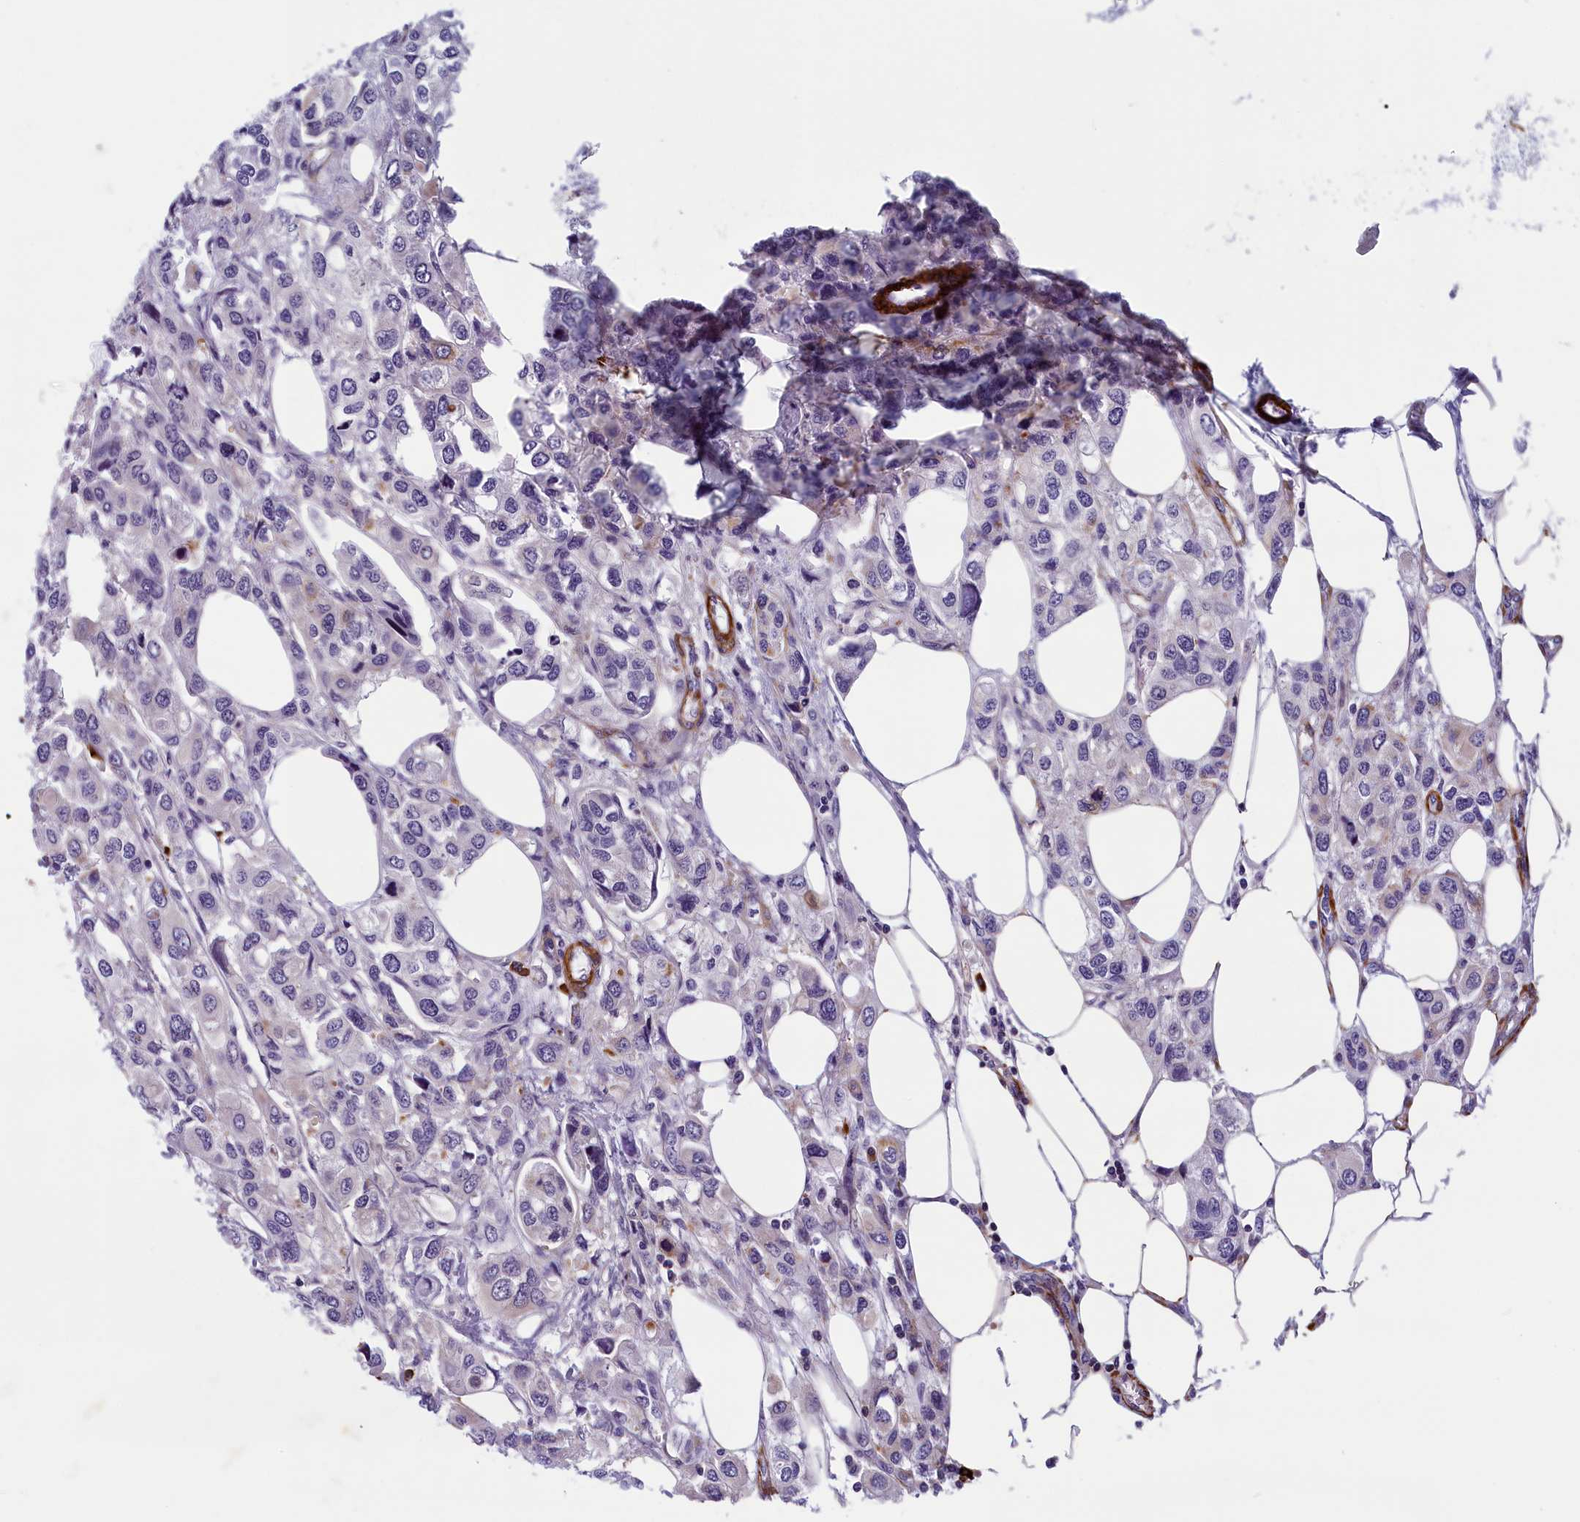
{"staining": {"intensity": "negative", "quantity": "none", "location": "none"}, "tissue": "urothelial cancer", "cell_type": "Tumor cells", "image_type": "cancer", "snomed": [{"axis": "morphology", "description": "Urothelial carcinoma, High grade"}, {"axis": "topography", "description": "Urinary bladder"}], "caption": "Immunohistochemistry (IHC) photomicrograph of neoplastic tissue: urothelial cancer stained with DAB reveals no significant protein staining in tumor cells.", "gene": "BCL2L13", "patient": {"sex": "male", "age": 67}}